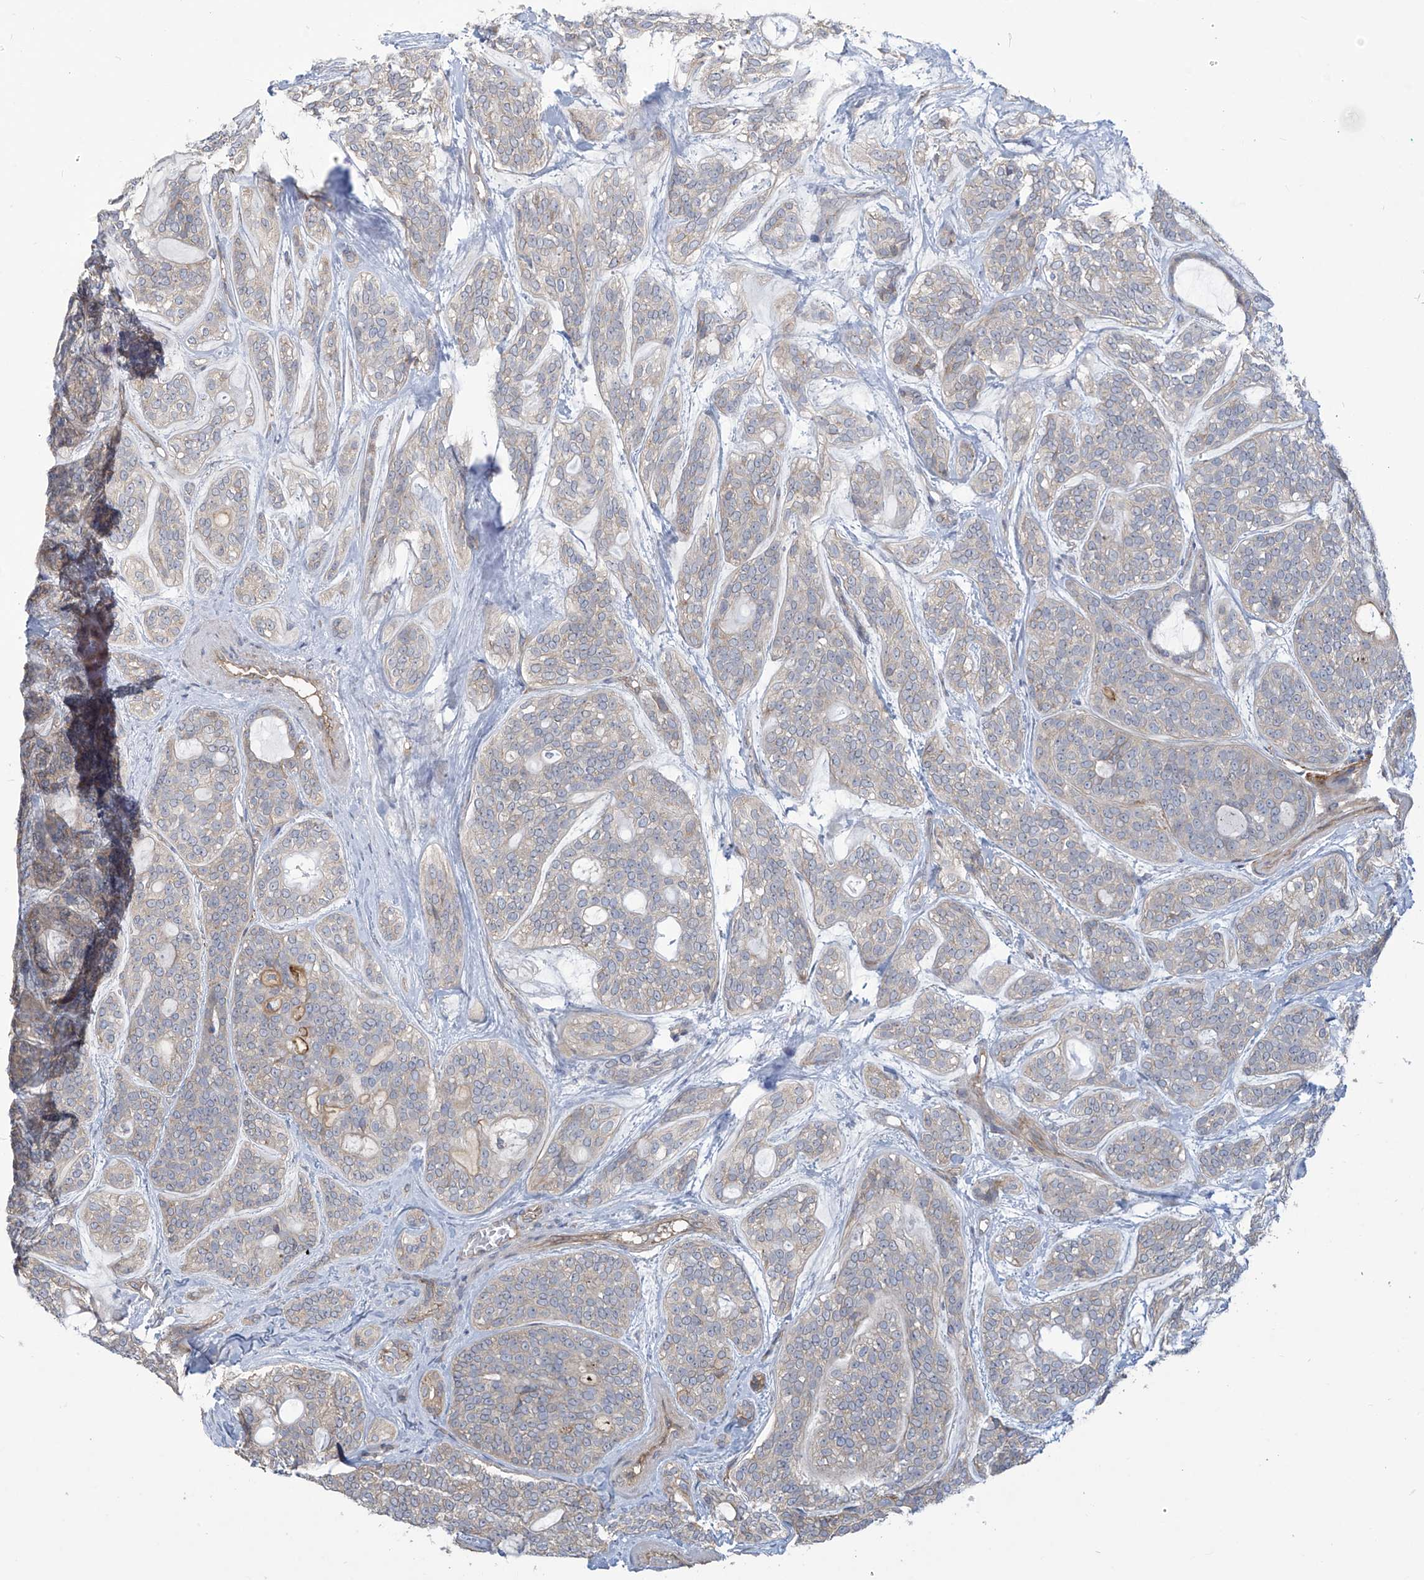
{"staining": {"intensity": "weak", "quantity": "<25%", "location": "cytoplasmic/membranous"}, "tissue": "head and neck cancer", "cell_type": "Tumor cells", "image_type": "cancer", "snomed": [{"axis": "morphology", "description": "Adenocarcinoma, NOS"}, {"axis": "topography", "description": "Head-Neck"}], "caption": "High power microscopy micrograph of an immunohistochemistry (IHC) image of head and neck cancer, revealing no significant staining in tumor cells.", "gene": "ADAT2", "patient": {"sex": "male", "age": 66}}